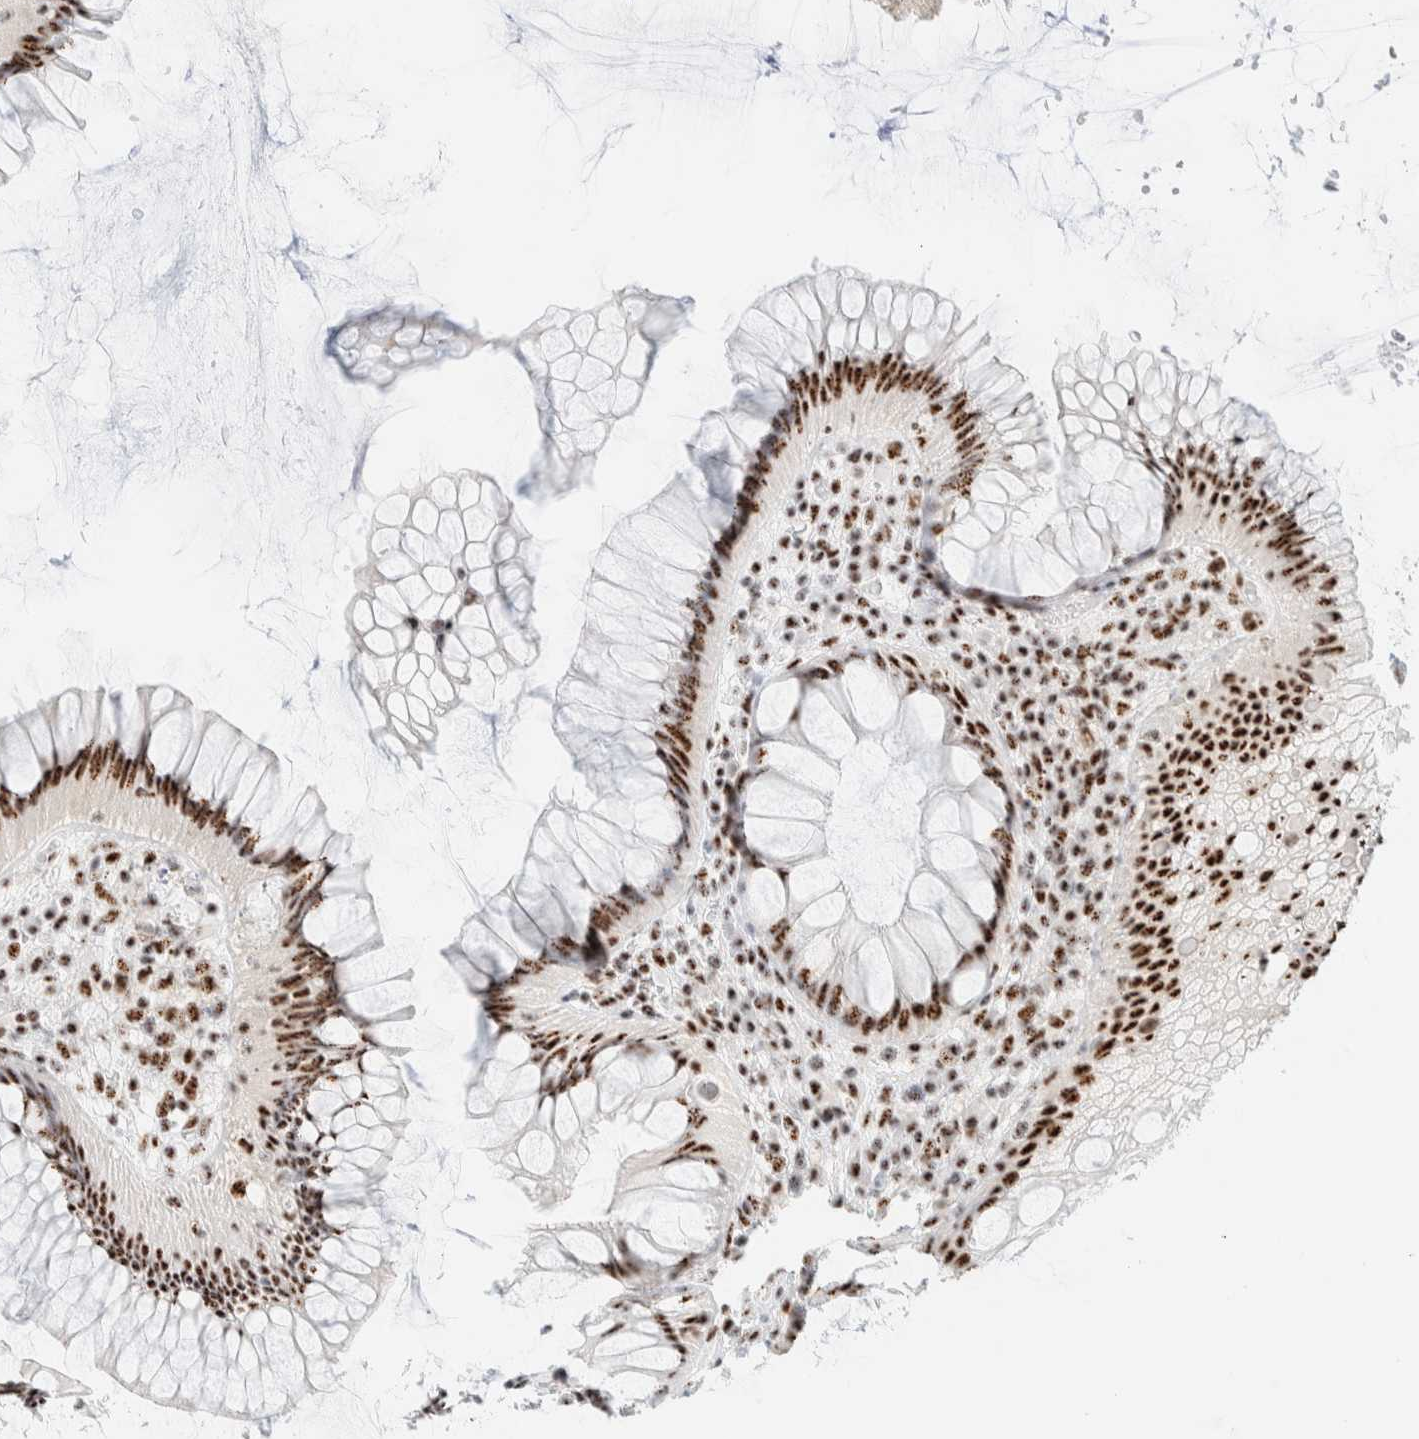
{"staining": {"intensity": "strong", "quantity": ">75%", "location": "nuclear"}, "tissue": "rectum", "cell_type": "Glandular cells", "image_type": "normal", "snomed": [{"axis": "morphology", "description": "Normal tissue, NOS"}, {"axis": "topography", "description": "Rectum"}], "caption": "High-power microscopy captured an immunohistochemistry image of normal rectum, revealing strong nuclear staining in about >75% of glandular cells. (Stains: DAB (3,3'-diaminobenzidine) in brown, nuclei in blue, Microscopy: brightfield microscopy at high magnification).", "gene": "SON", "patient": {"sex": "male", "age": 51}}